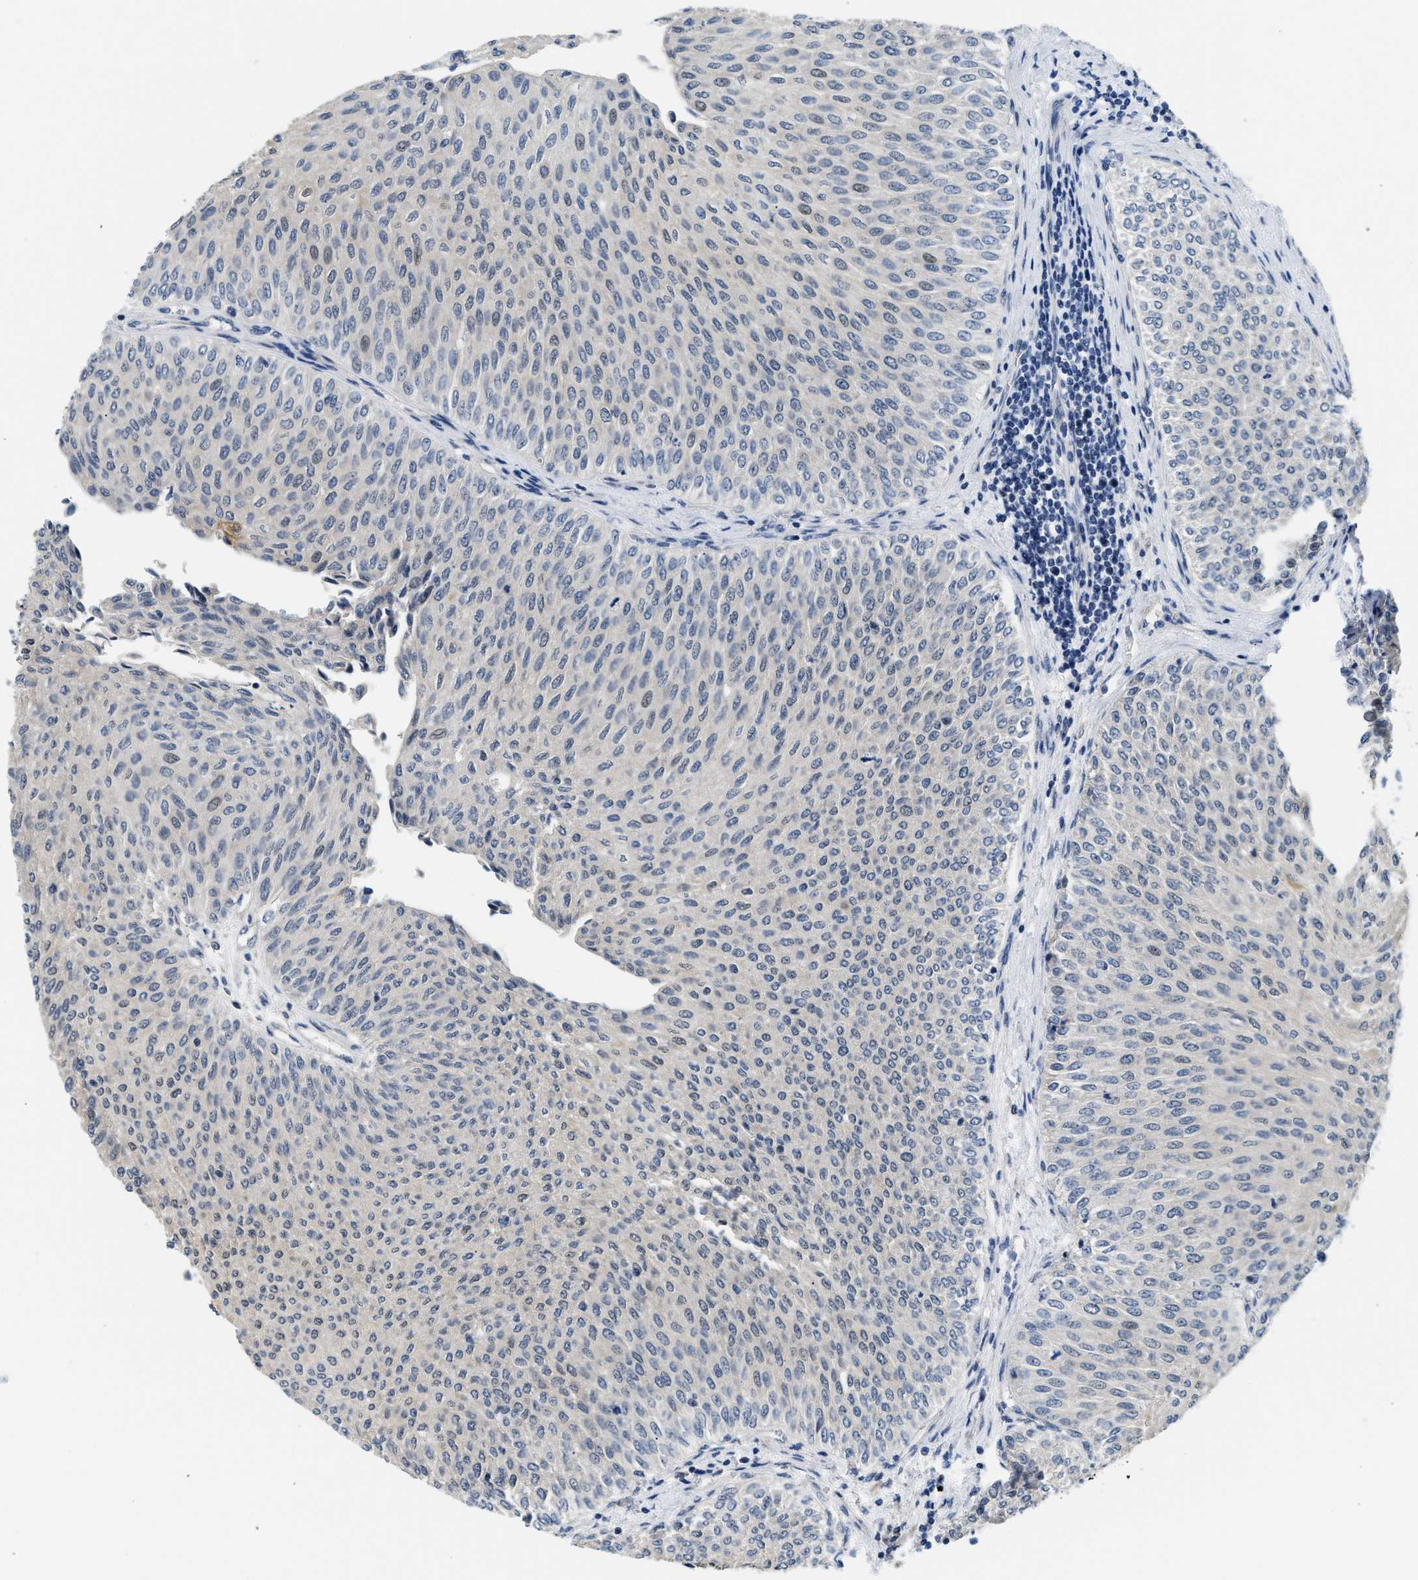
{"staining": {"intensity": "negative", "quantity": "none", "location": "none"}, "tissue": "urothelial cancer", "cell_type": "Tumor cells", "image_type": "cancer", "snomed": [{"axis": "morphology", "description": "Urothelial carcinoma, Low grade"}, {"axis": "topography", "description": "Urinary bladder"}], "caption": "A high-resolution photomicrograph shows IHC staining of urothelial carcinoma (low-grade), which displays no significant positivity in tumor cells.", "gene": "CLGN", "patient": {"sex": "male", "age": 78}}